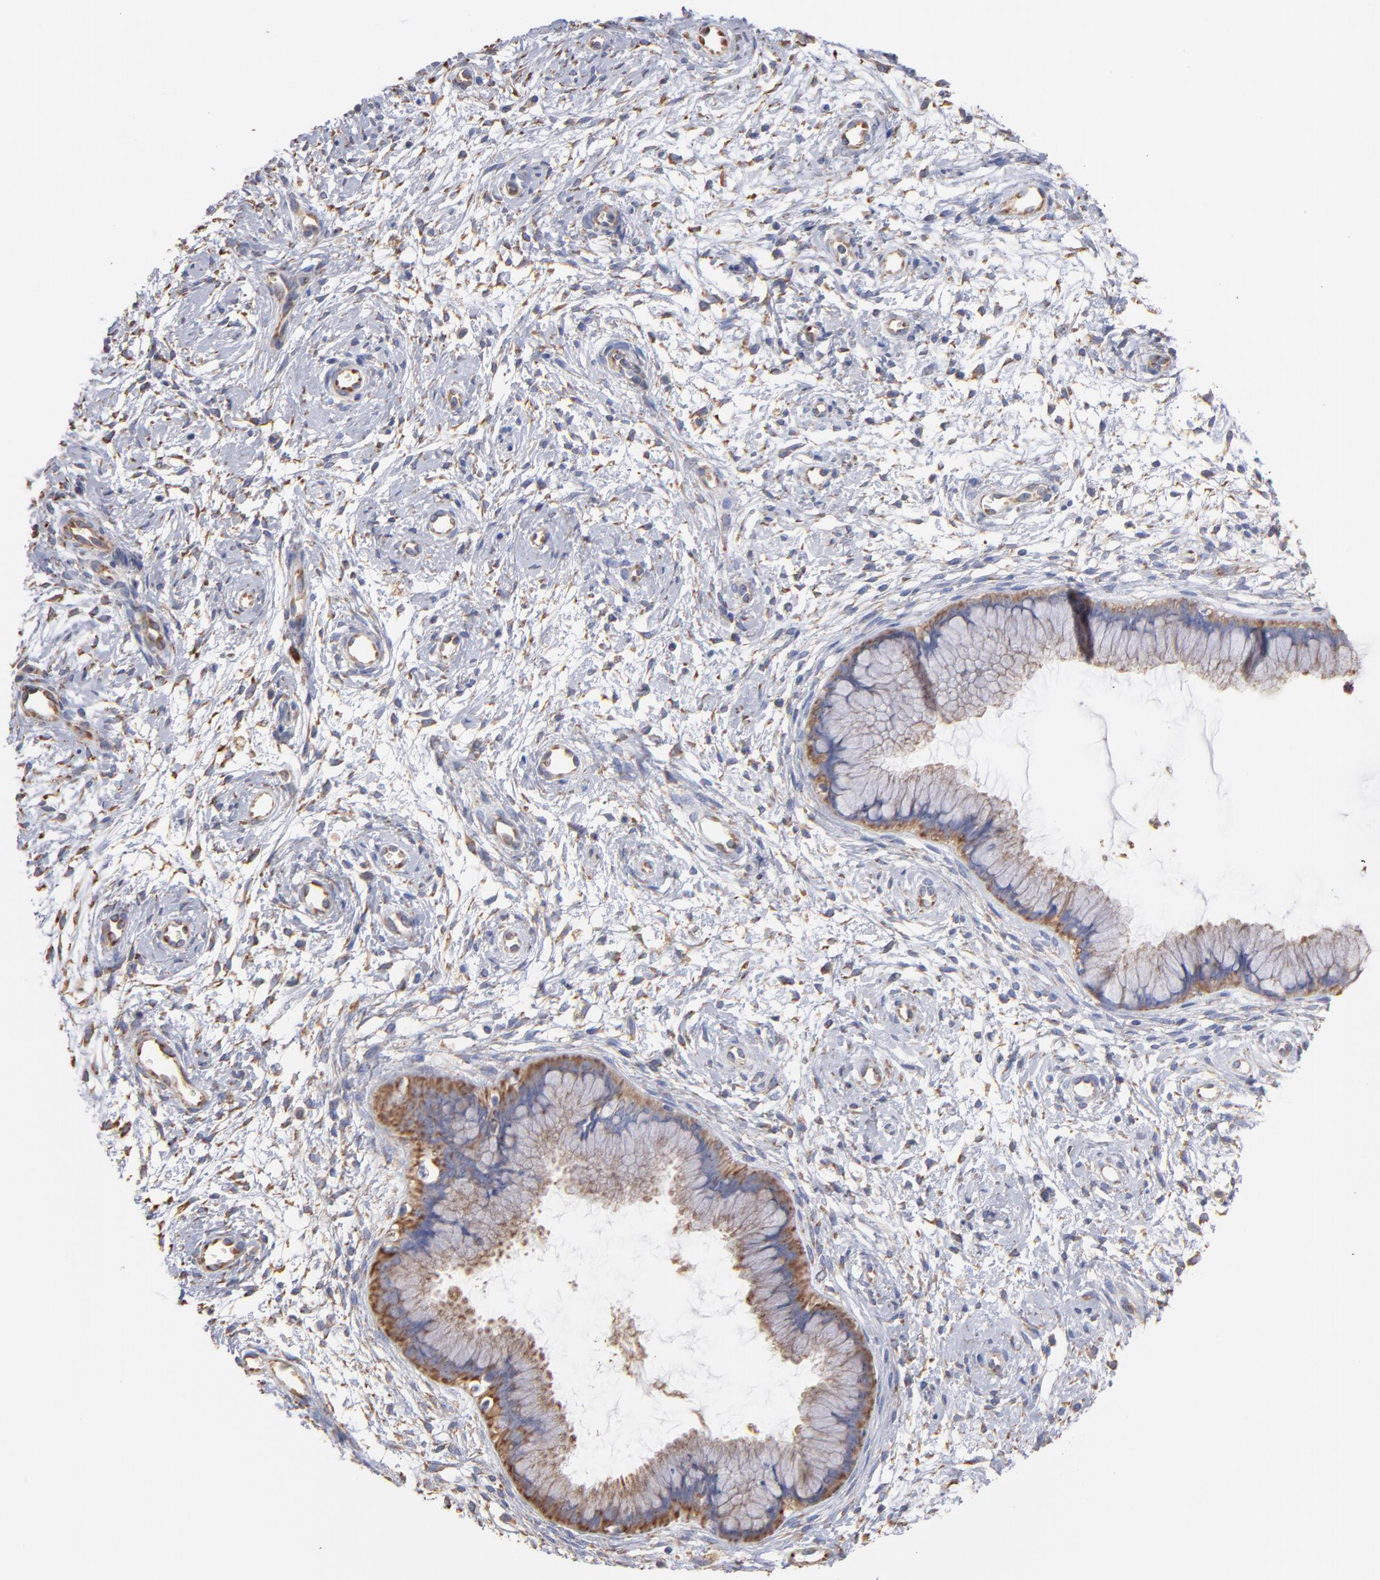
{"staining": {"intensity": "weak", "quantity": ">75%", "location": "cytoplasmic/membranous"}, "tissue": "cervix", "cell_type": "Glandular cells", "image_type": "normal", "snomed": [{"axis": "morphology", "description": "Normal tissue, NOS"}, {"axis": "topography", "description": "Cervix"}], "caption": "A photomicrograph showing weak cytoplasmic/membranous expression in about >75% of glandular cells in benign cervix, as visualized by brown immunohistochemical staining.", "gene": "RPL9", "patient": {"sex": "female", "age": 39}}